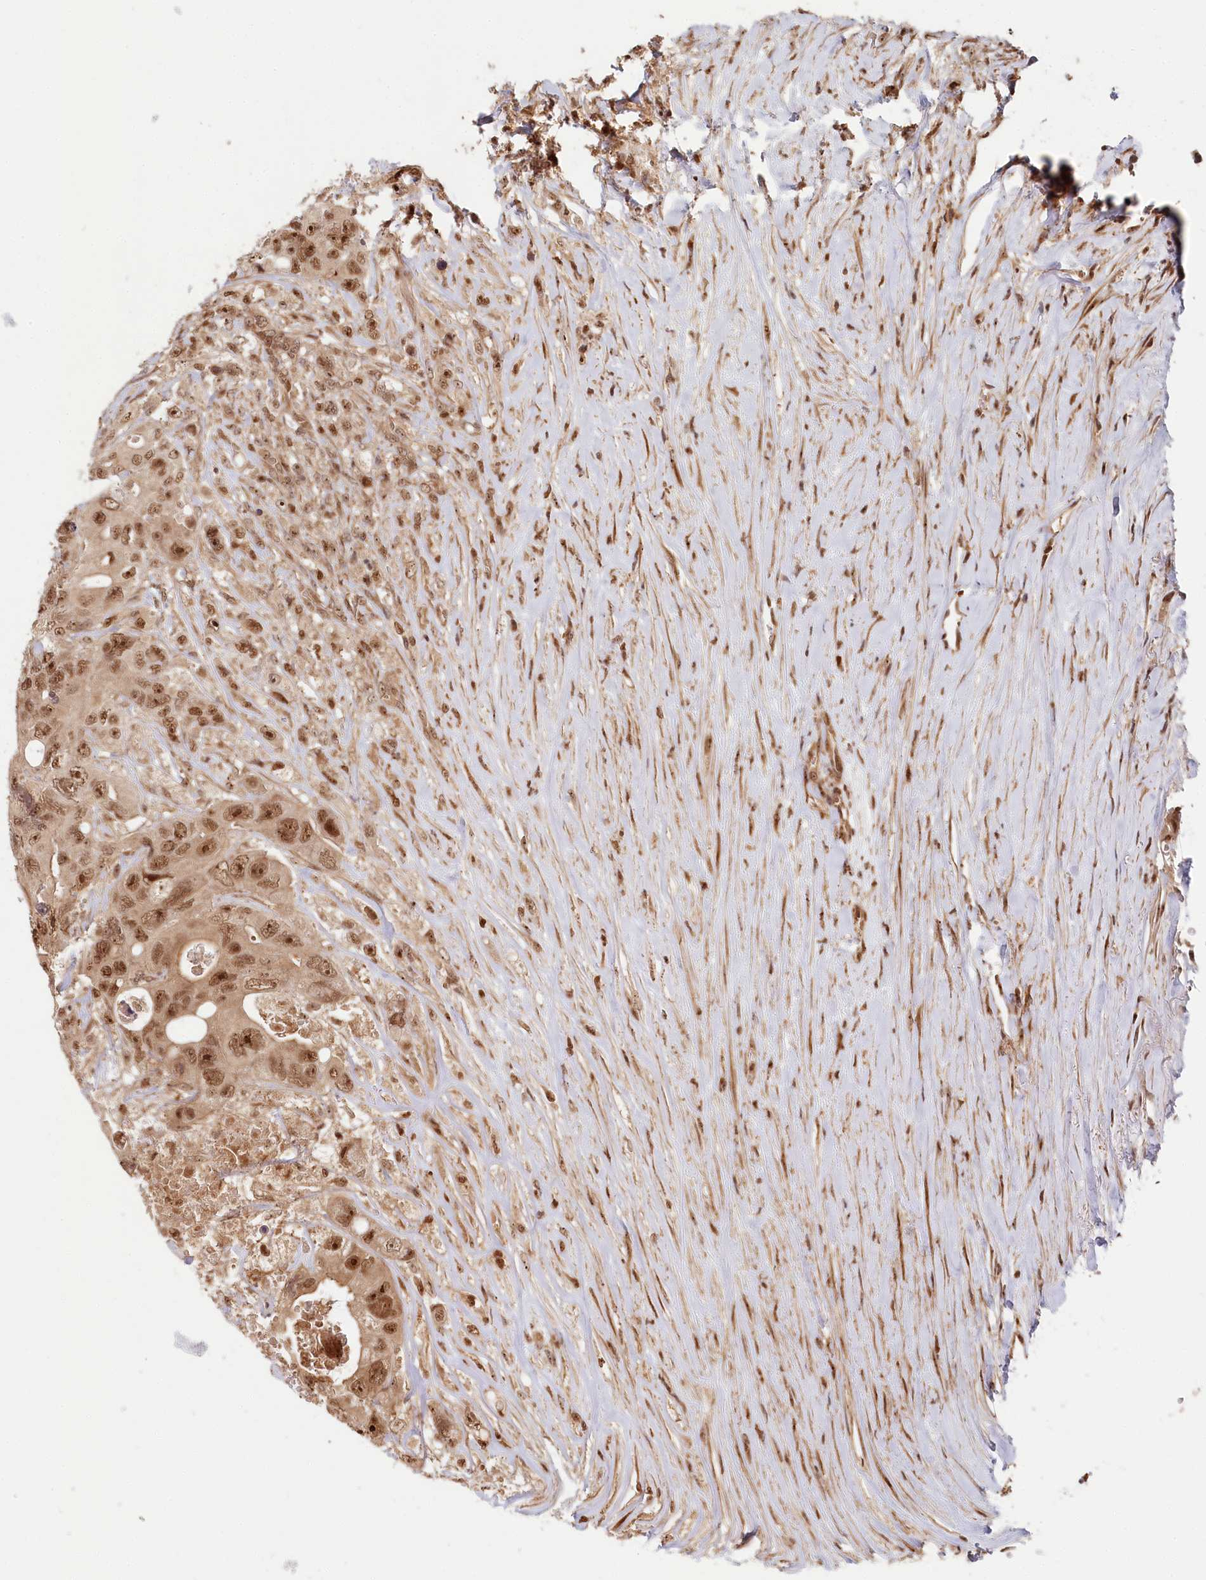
{"staining": {"intensity": "strong", "quantity": ">75%", "location": "nuclear"}, "tissue": "colorectal cancer", "cell_type": "Tumor cells", "image_type": "cancer", "snomed": [{"axis": "morphology", "description": "Adenocarcinoma, NOS"}, {"axis": "topography", "description": "Colon"}], "caption": "A photomicrograph of adenocarcinoma (colorectal) stained for a protein reveals strong nuclear brown staining in tumor cells.", "gene": "WAPL", "patient": {"sex": "female", "age": 46}}